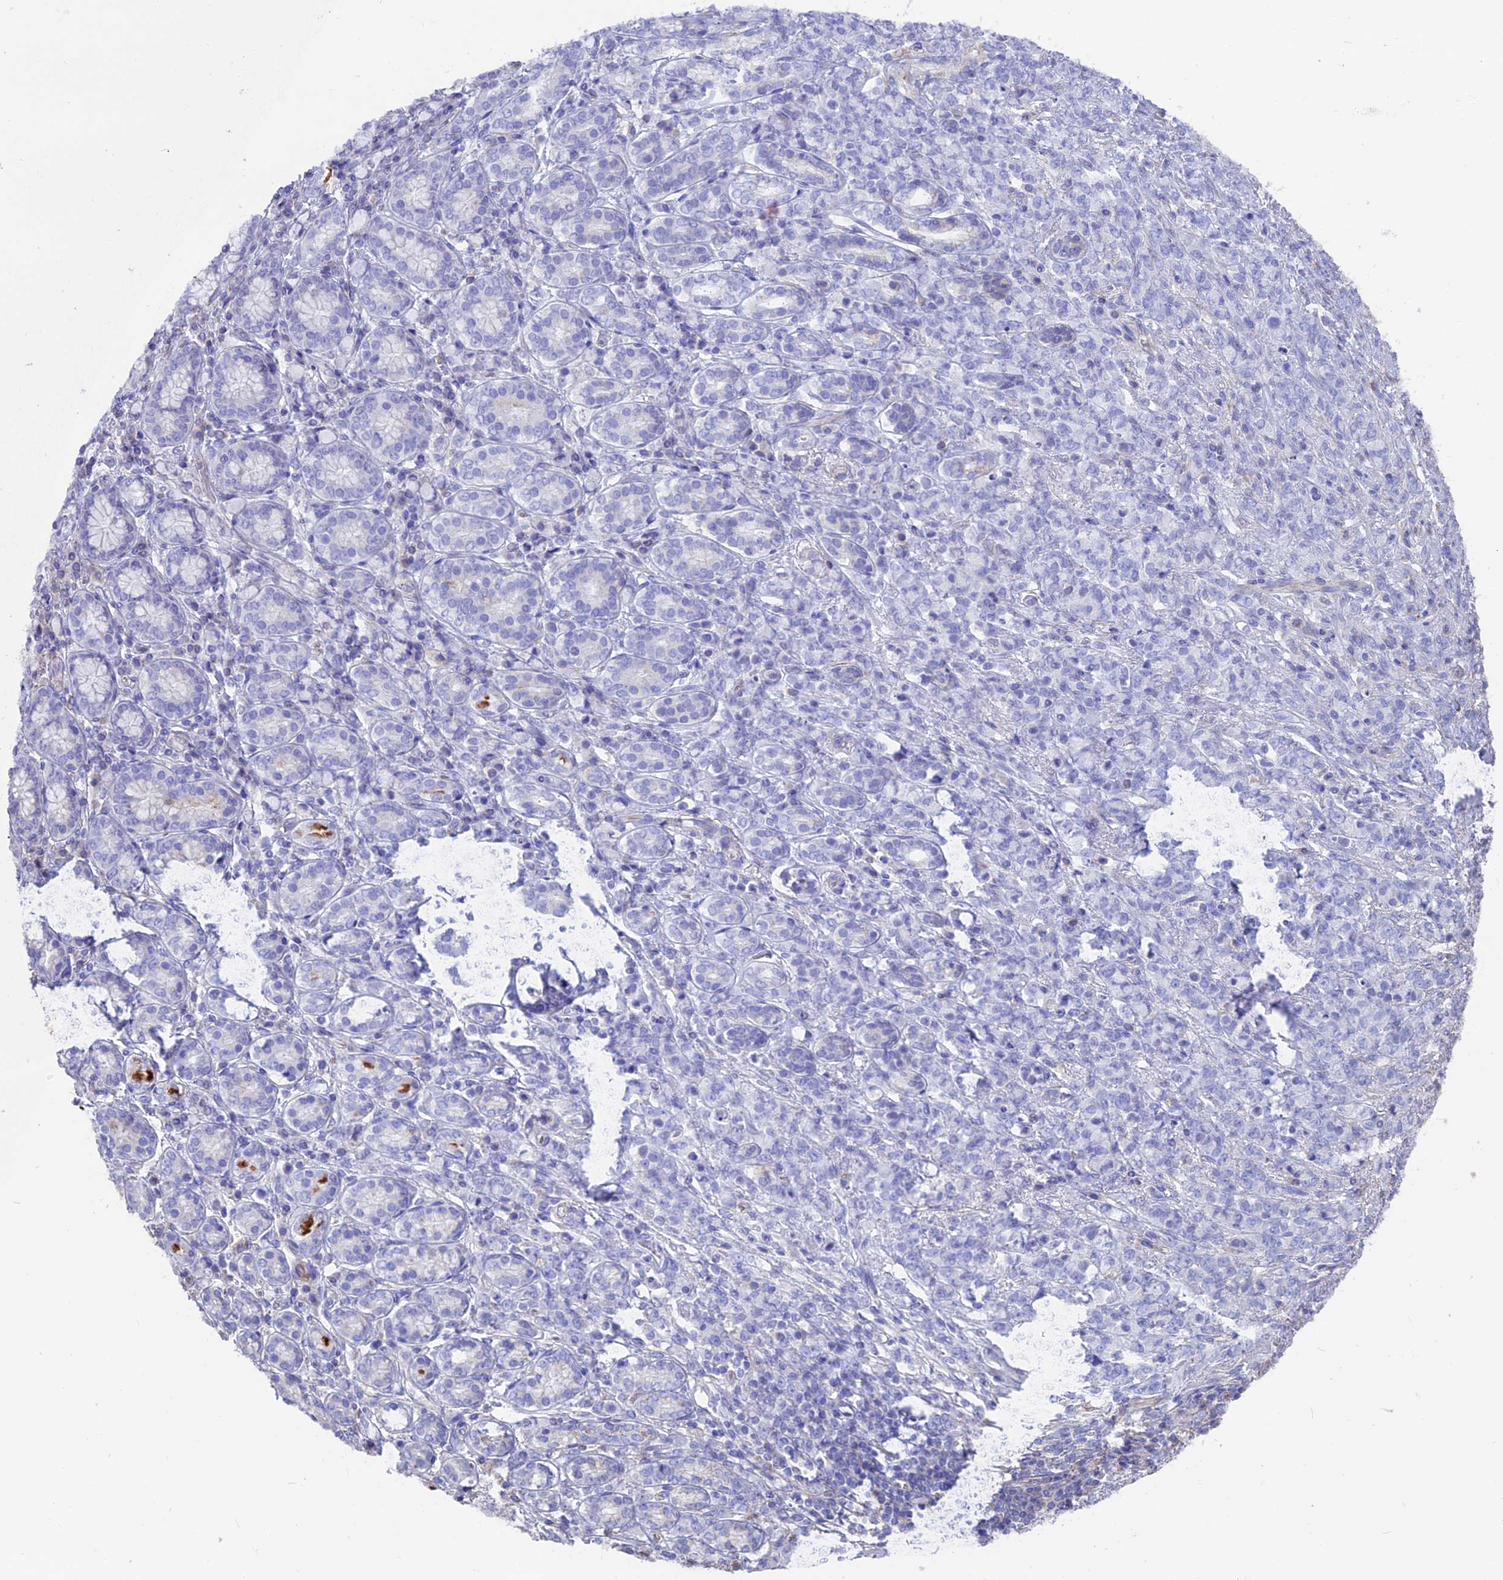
{"staining": {"intensity": "negative", "quantity": "none", "location": "none"}, "tissue": "stomach cancer", "cell_type": "Tumor cells", "image_type": "cancer", "snomed": [{"axis": "morphology", "description": "Adenocarcinoma, NOS"}, {"axis": "topography", "description": "Stomach"}], "caption": "A micrograph of adenocarcinoma (stomach) stained for a protein reveals no brown staining in tumor cells.", "gene": "SEH1L", "patient": {"sex": "female", "age": 79}}